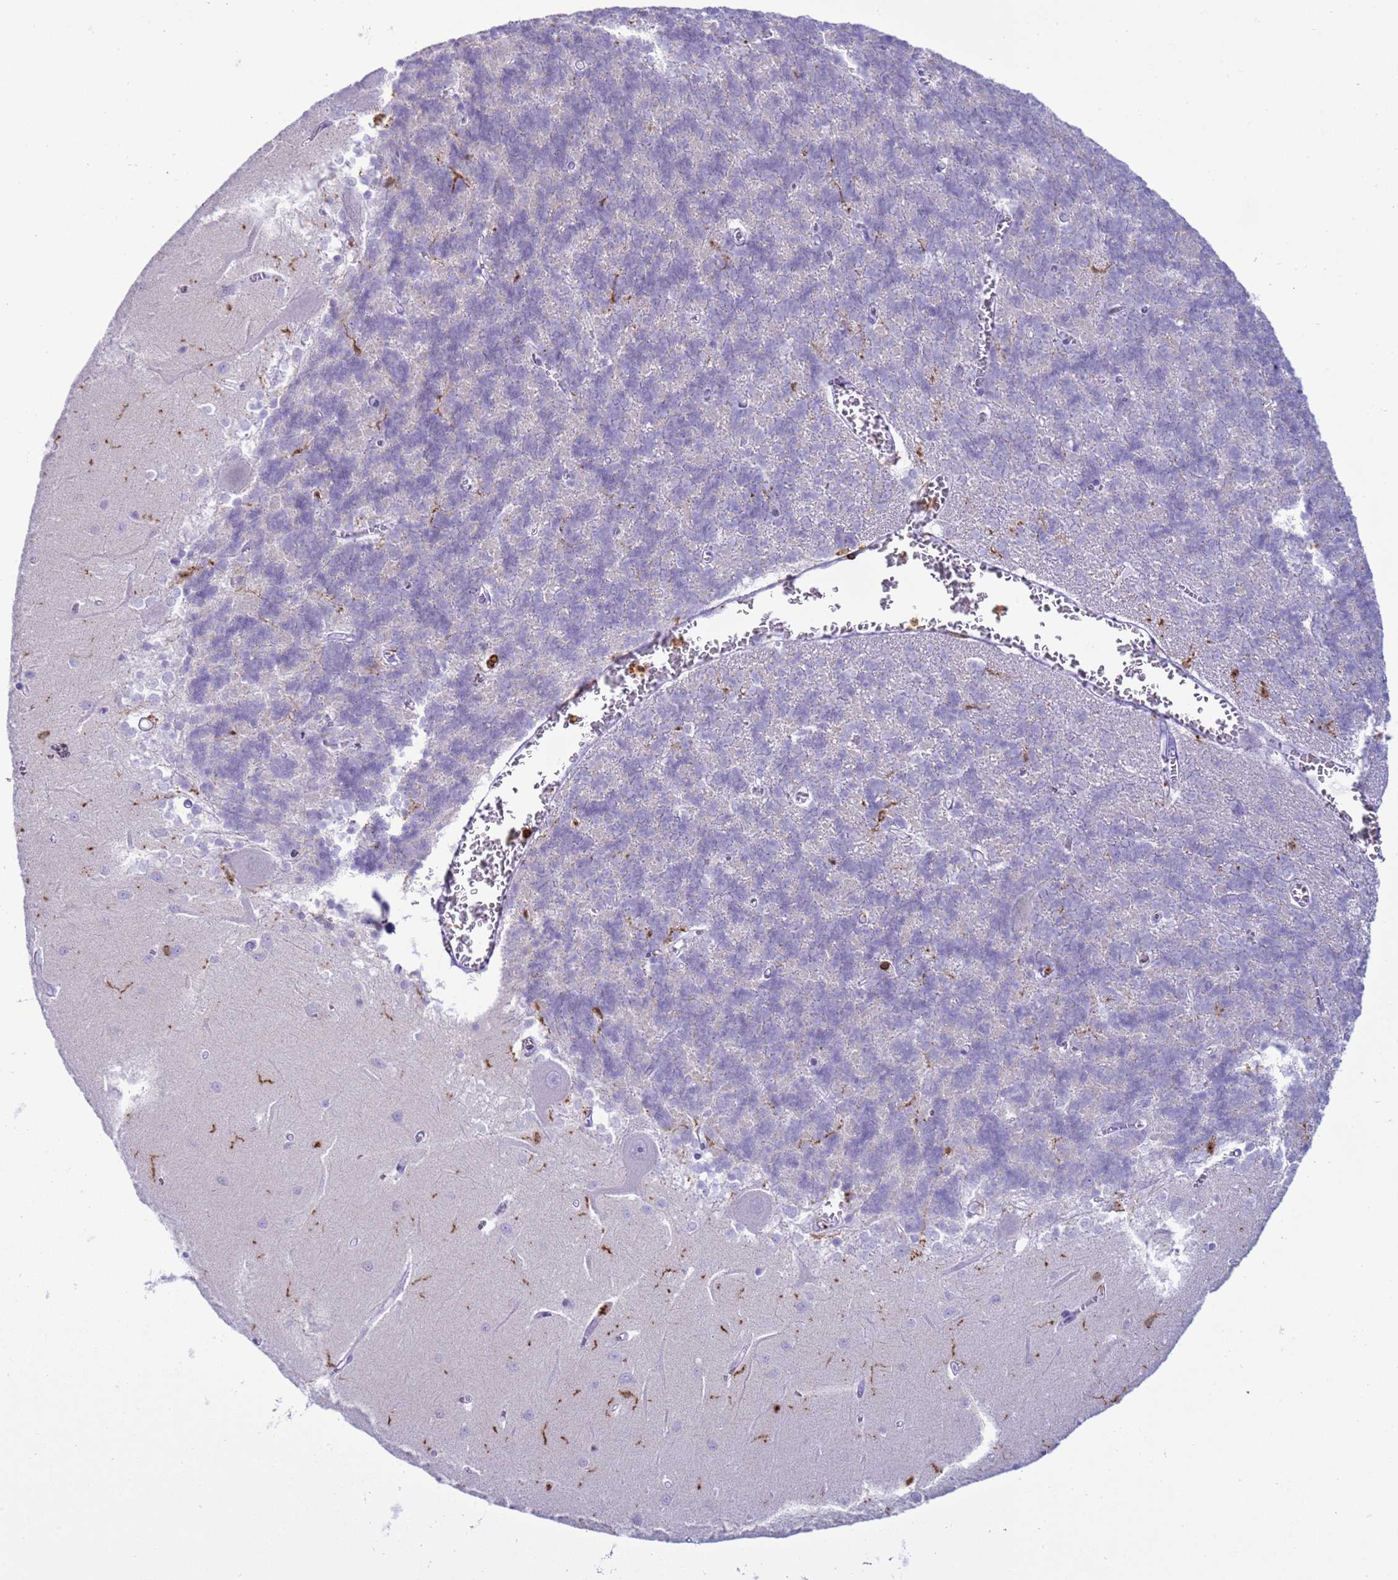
{"staining": {"intensity": "negative", "quantity": "none", "location": "none"}, "tissue": "cerebellum", "cell_type": "Cells in granular layer", "image_type": "normal", "snomed": [{"axis": "morphology", "description": "Normal tissue, NOS"}, {"axis": "topography", "description": "Cerebellum"}], "caption": "There is no significant positivity in cells in granular layer of cerebellum. (Immunohistochemistry (ihc), brightfield microscopy, high magnification).", "gene": "IRF5", "patient": {"sex": "male", "age": 37}}